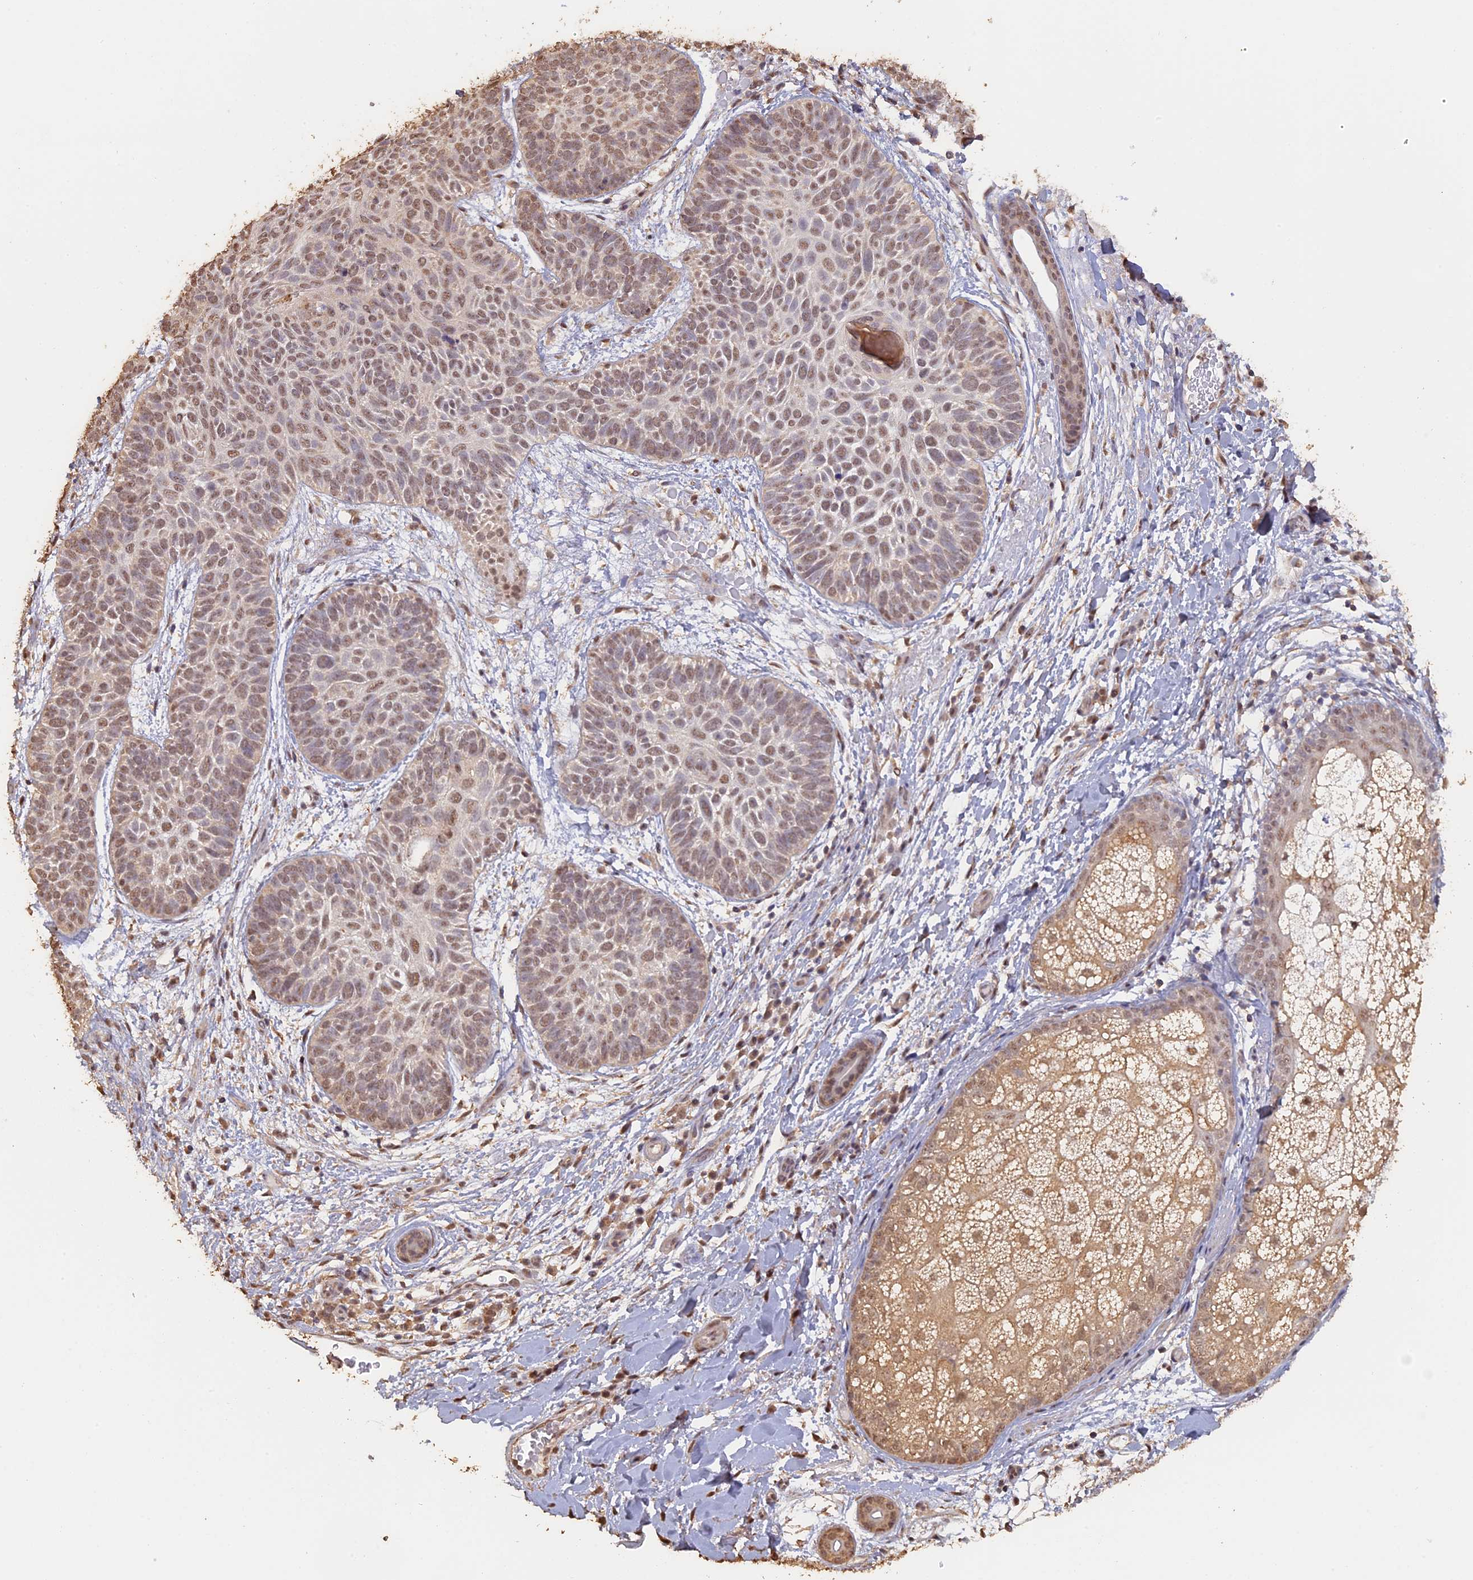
{"staining": {"intensity": "moderate", "quantity": ">75%", "location": "nuclear"}, "tissue": "skin cancer", "cell_type": "Tumor cells", "image_type": "cancer", "snomed": [{"axis": "morphology", "description": "Basal cell carcinoma"}, {"axis": "topography", "description": "Skin"}], "caption": "Moderate nuclear expression for a protein is identified in about >75% of tumor cells of skin cancer (basal cell carcinoma) using IHC.", "gene": "PSMC6", "patient": {"sex": "male", "age": 85}}